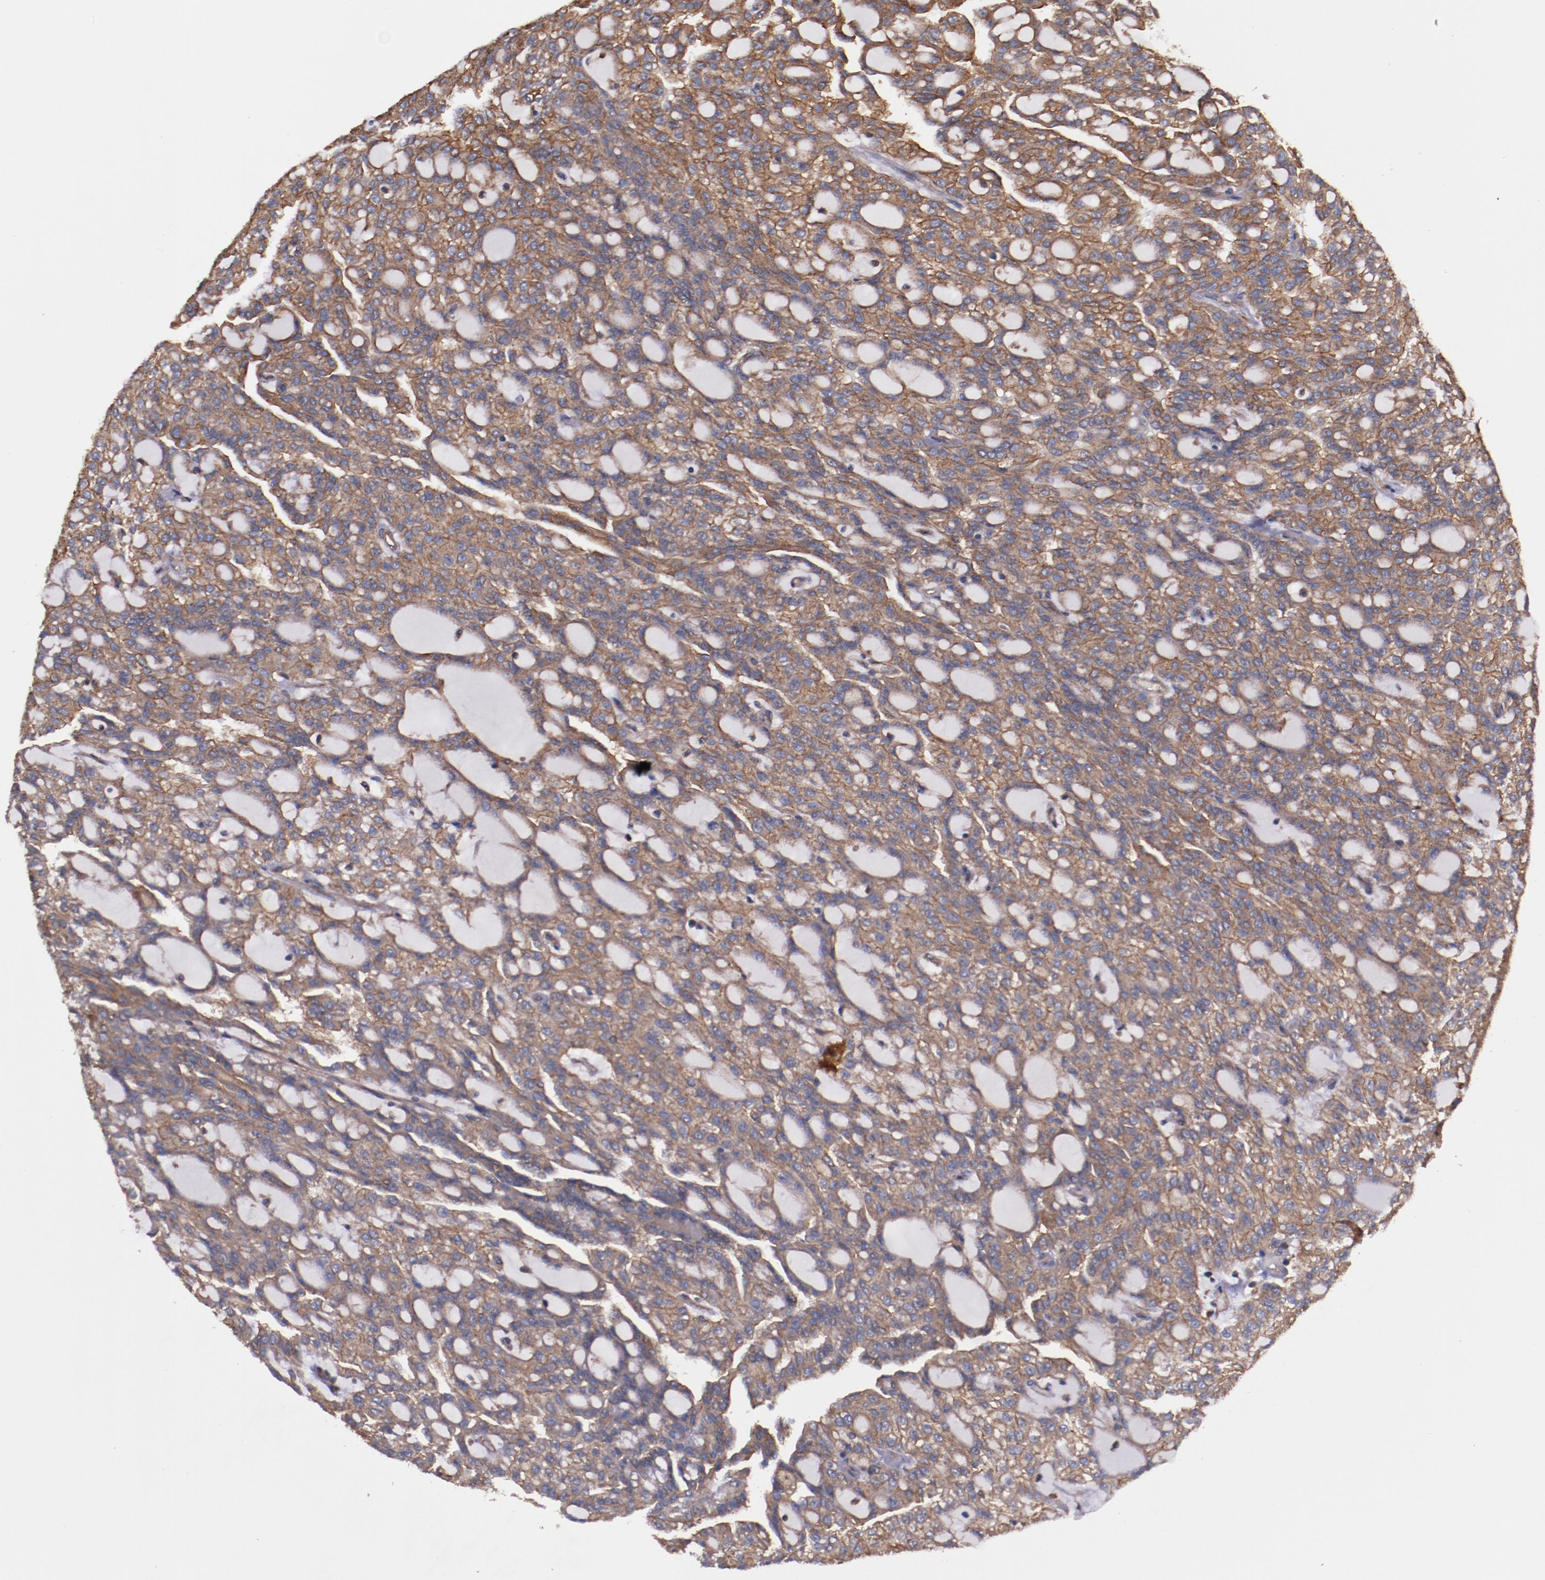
{"staining": {"intensity": "strong", "quantity": ">75%", "location": "cytoplasmic/membranous"}, "tissue": "renal cancer", "cell_type": "Tumor cells", "image_type": "cancer", "snomed": [{"axis": "morphology", "description": "Adenocarcinoma, NOS"}, {"axis": "topography", "description": "Kidney"}], "caption": "The photomicrograph displays immunohistochemical staining of adenocarcinoma (renal). There is strong cytoplasmic/membranous staining is seen in approximately >75% of tumor cells.", "gene": "TMOD3", "patient": {"sex": "male", "age": 63}}